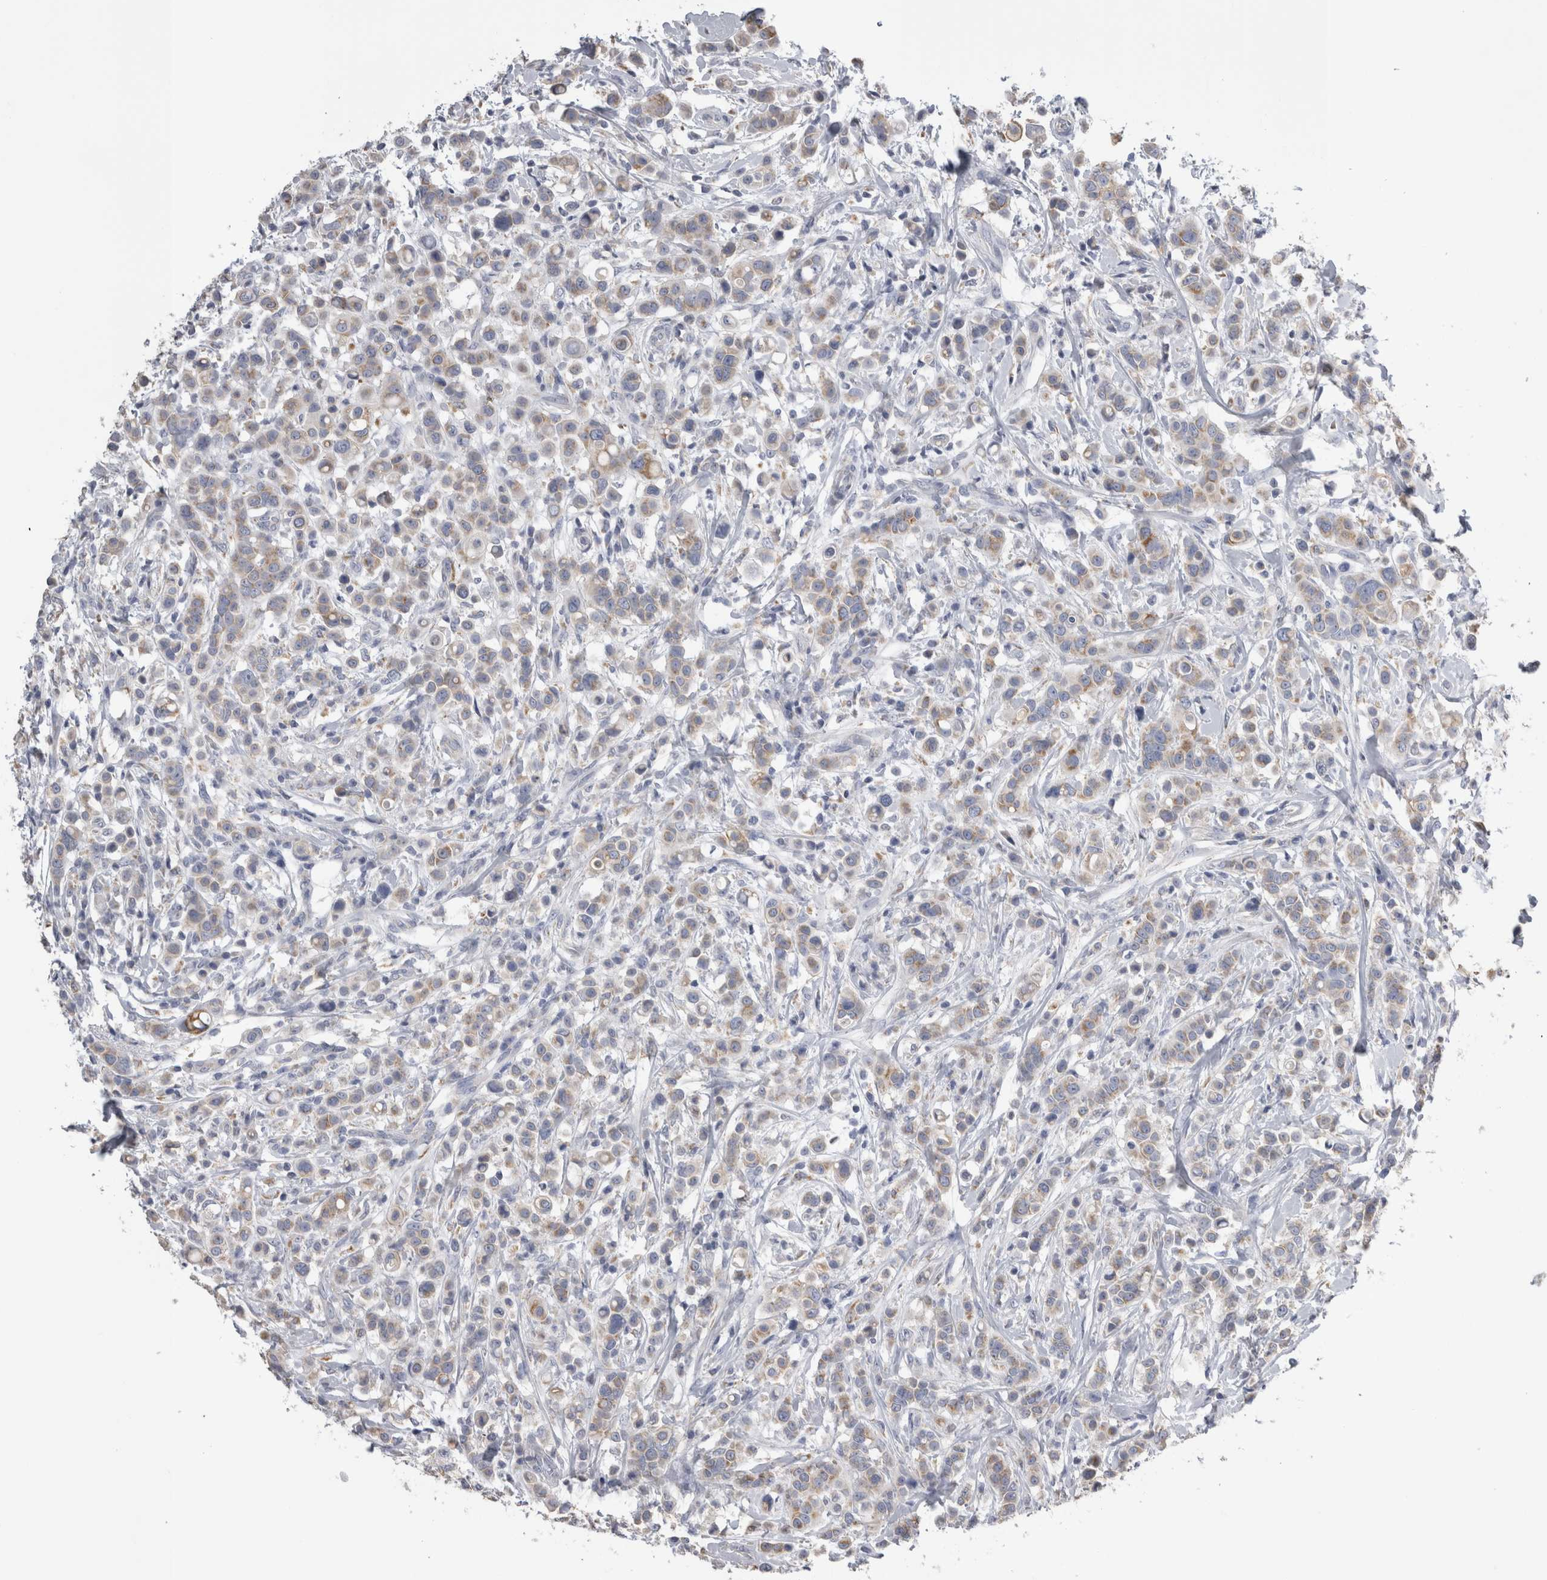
{"staining": {"intensity": "weak", "quantity": ">75%", "location": "cytoplasmic/membranous"}, "tissue": "breast cancer", "cell_type": "Tumor cells", "image_type": "cancer", "snomed": [{"axis": "morphology", "description": "Duct carcinoma"}, {"axis": "topography", "description": "Breast"}], "caption": "This is a micrograph of immunohistochemistry staining of breast infiltrating ductal carcinoma, which shows weak staining in the cytoplasmic/membranous of tumor cells.", "gene": "DHRS4", "patient": {"sex": "female", "age": 27}}